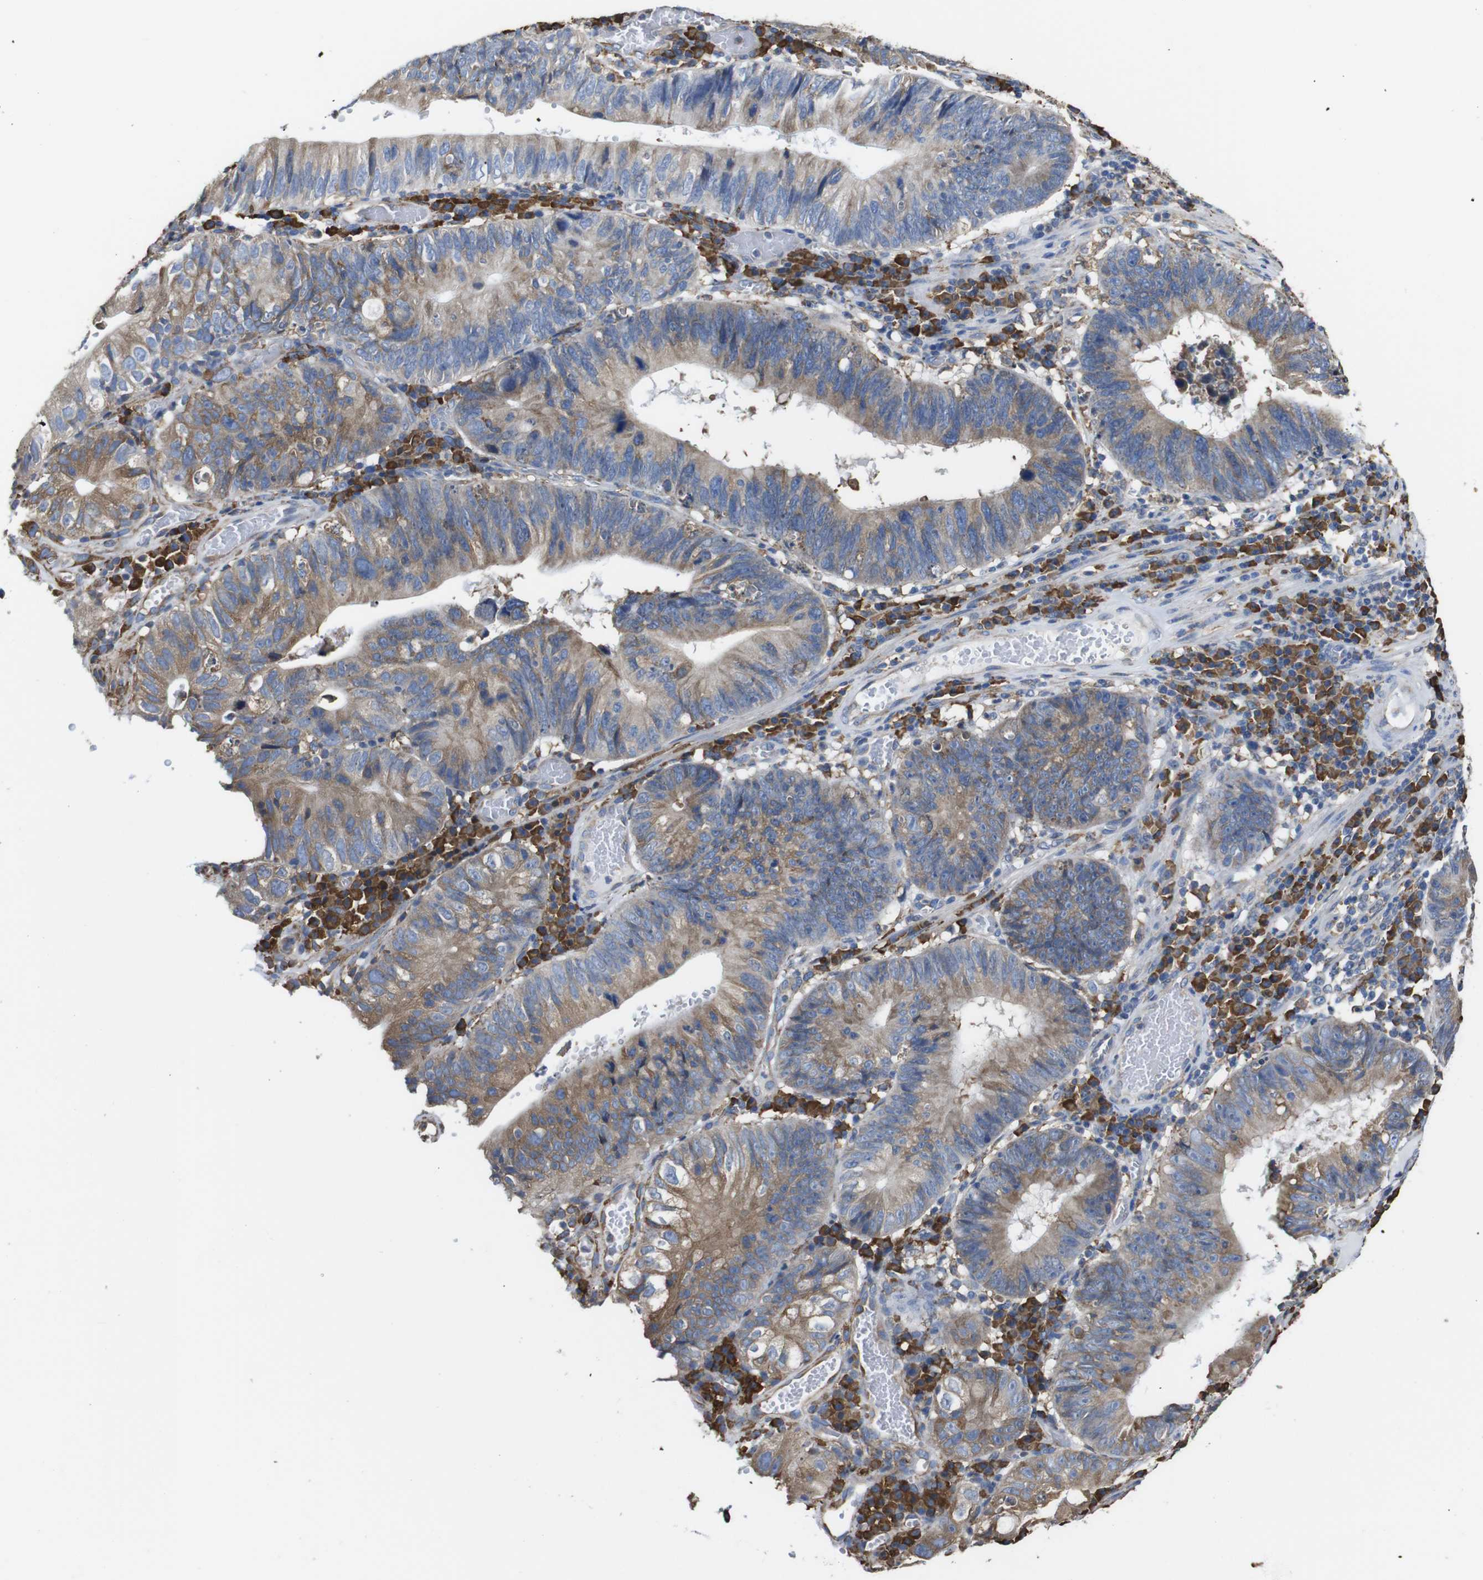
{"staining": {"intensity": "moderate", "quantity": ">75%", "location": "cytoplasmic/membranous"}, "tissue": "stomach cancer", "cell_type": "Tumor cells", "image_type": "cancer", "snomed": [{"axis": "morphology", "description": "Adenocarcinoma, NOS"}, {"axis": "topography", "description": "Stomach"}], "caption": "Immunohistochemical staining of human stomach cancer reveals medium levels of moderate cytoplasmic/membranous protein positivity in about >75% of tumor cells. The staining is performed using DAB (3,3'-diaminobenzidine) brown chromogen to label protein expression. The nuclei are counter-stained blue using hematoxylin.", "gene": "PPIB", "patient": {"sex": "male", "age": 59}}